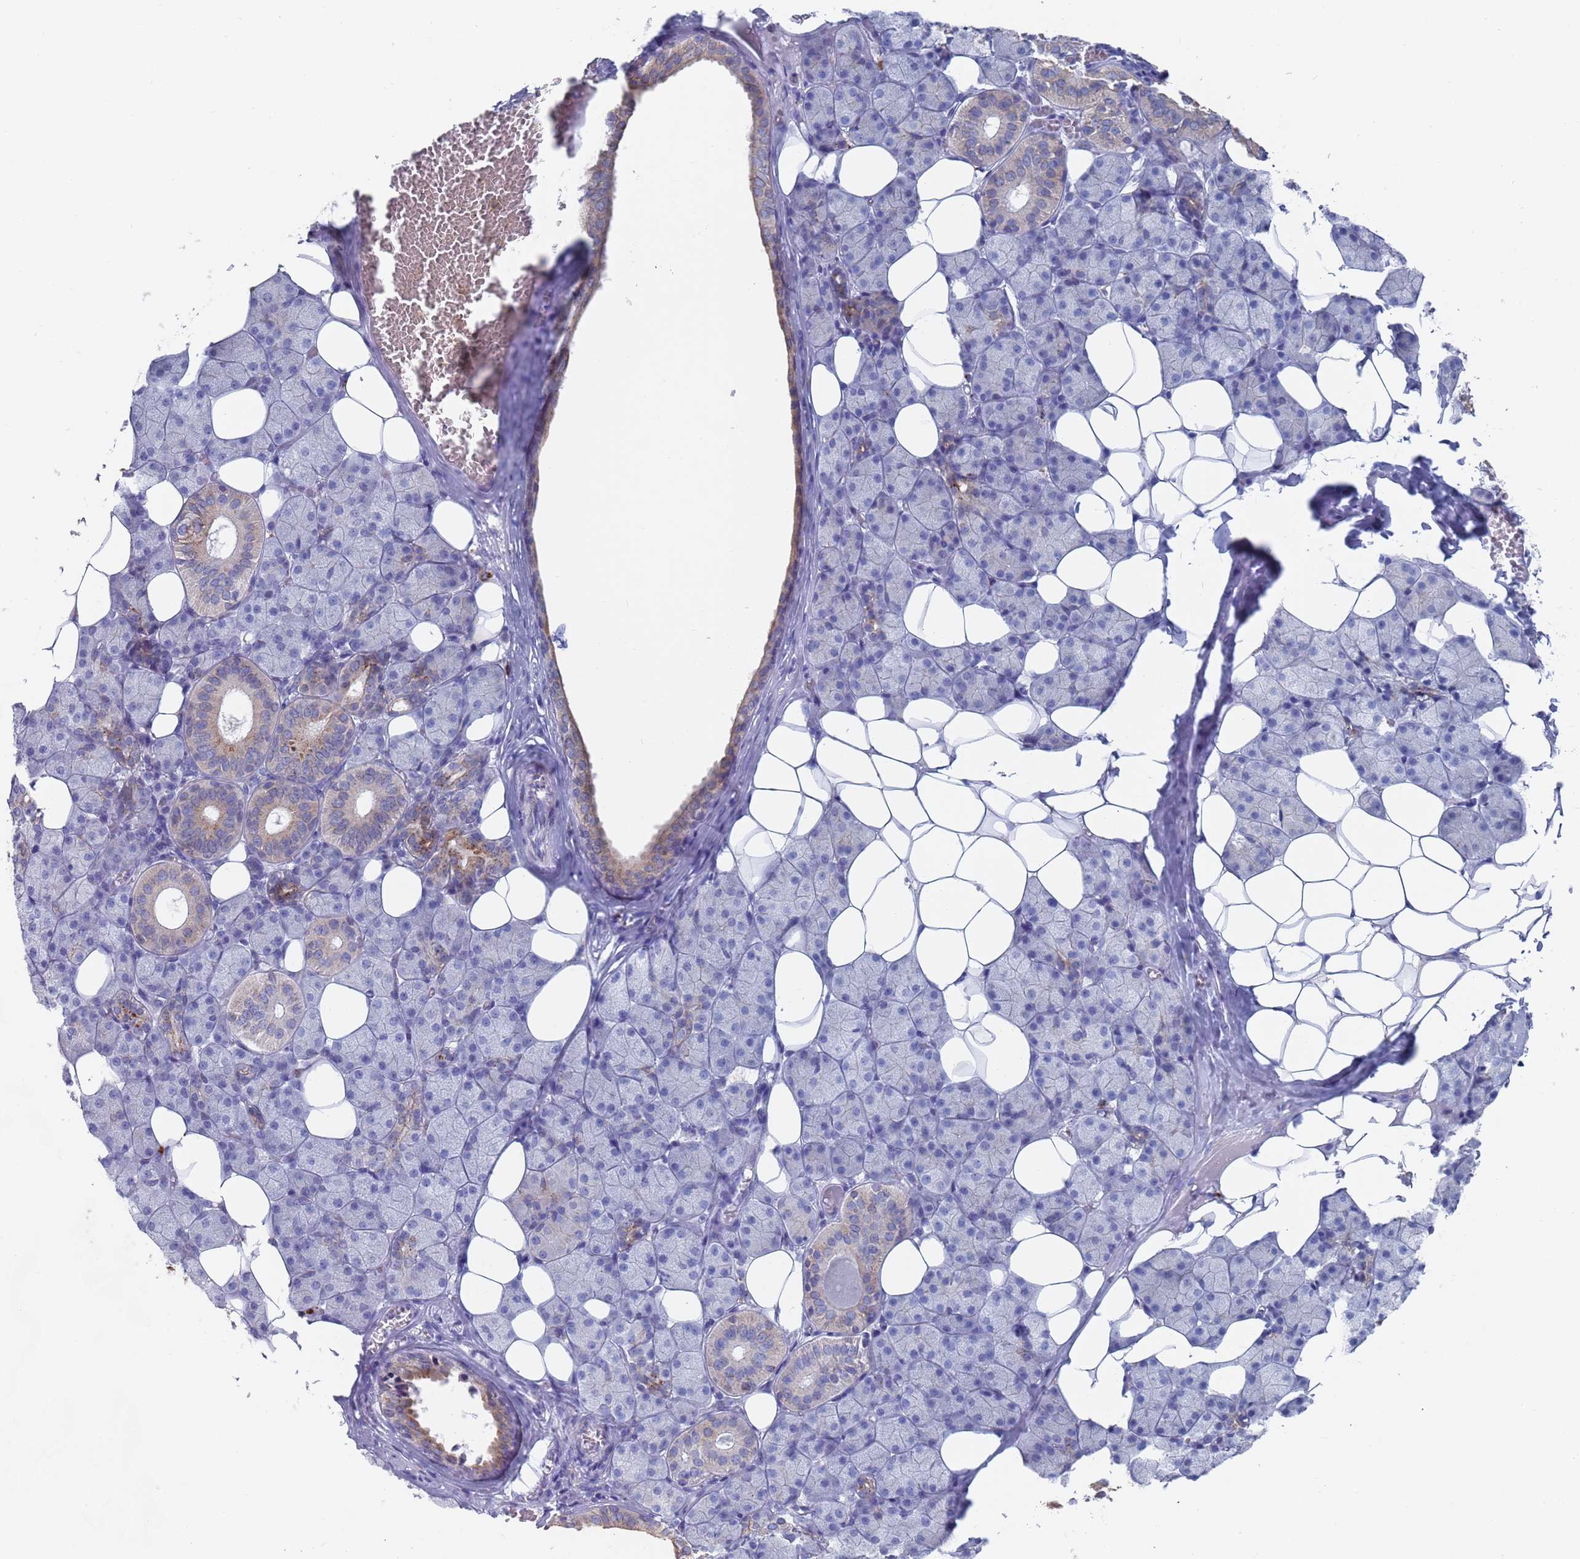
{"staining": {"intensity": "moderate", "quantity": "<25%", "location": "cytoplasmic/membranous"}, "tissue": "salivary gland", "cell_type": "Glandular cells", "image_type": "normal", "snomed": [{"axis": "morphology", "description": "Normal tissue, NOS"}, {"axis": "topography", "description": "Salivary gland"}], "caption": "This image exhibits benign salivary gland stained with IHC to label a protein in brown. The cytoplasmic/membranous of glandular cells show moderate positivity for the protein. Nuclei are counter-stained blue.", "gene": "FUCA1", "patient": {"sex": "female", "age": 33}}